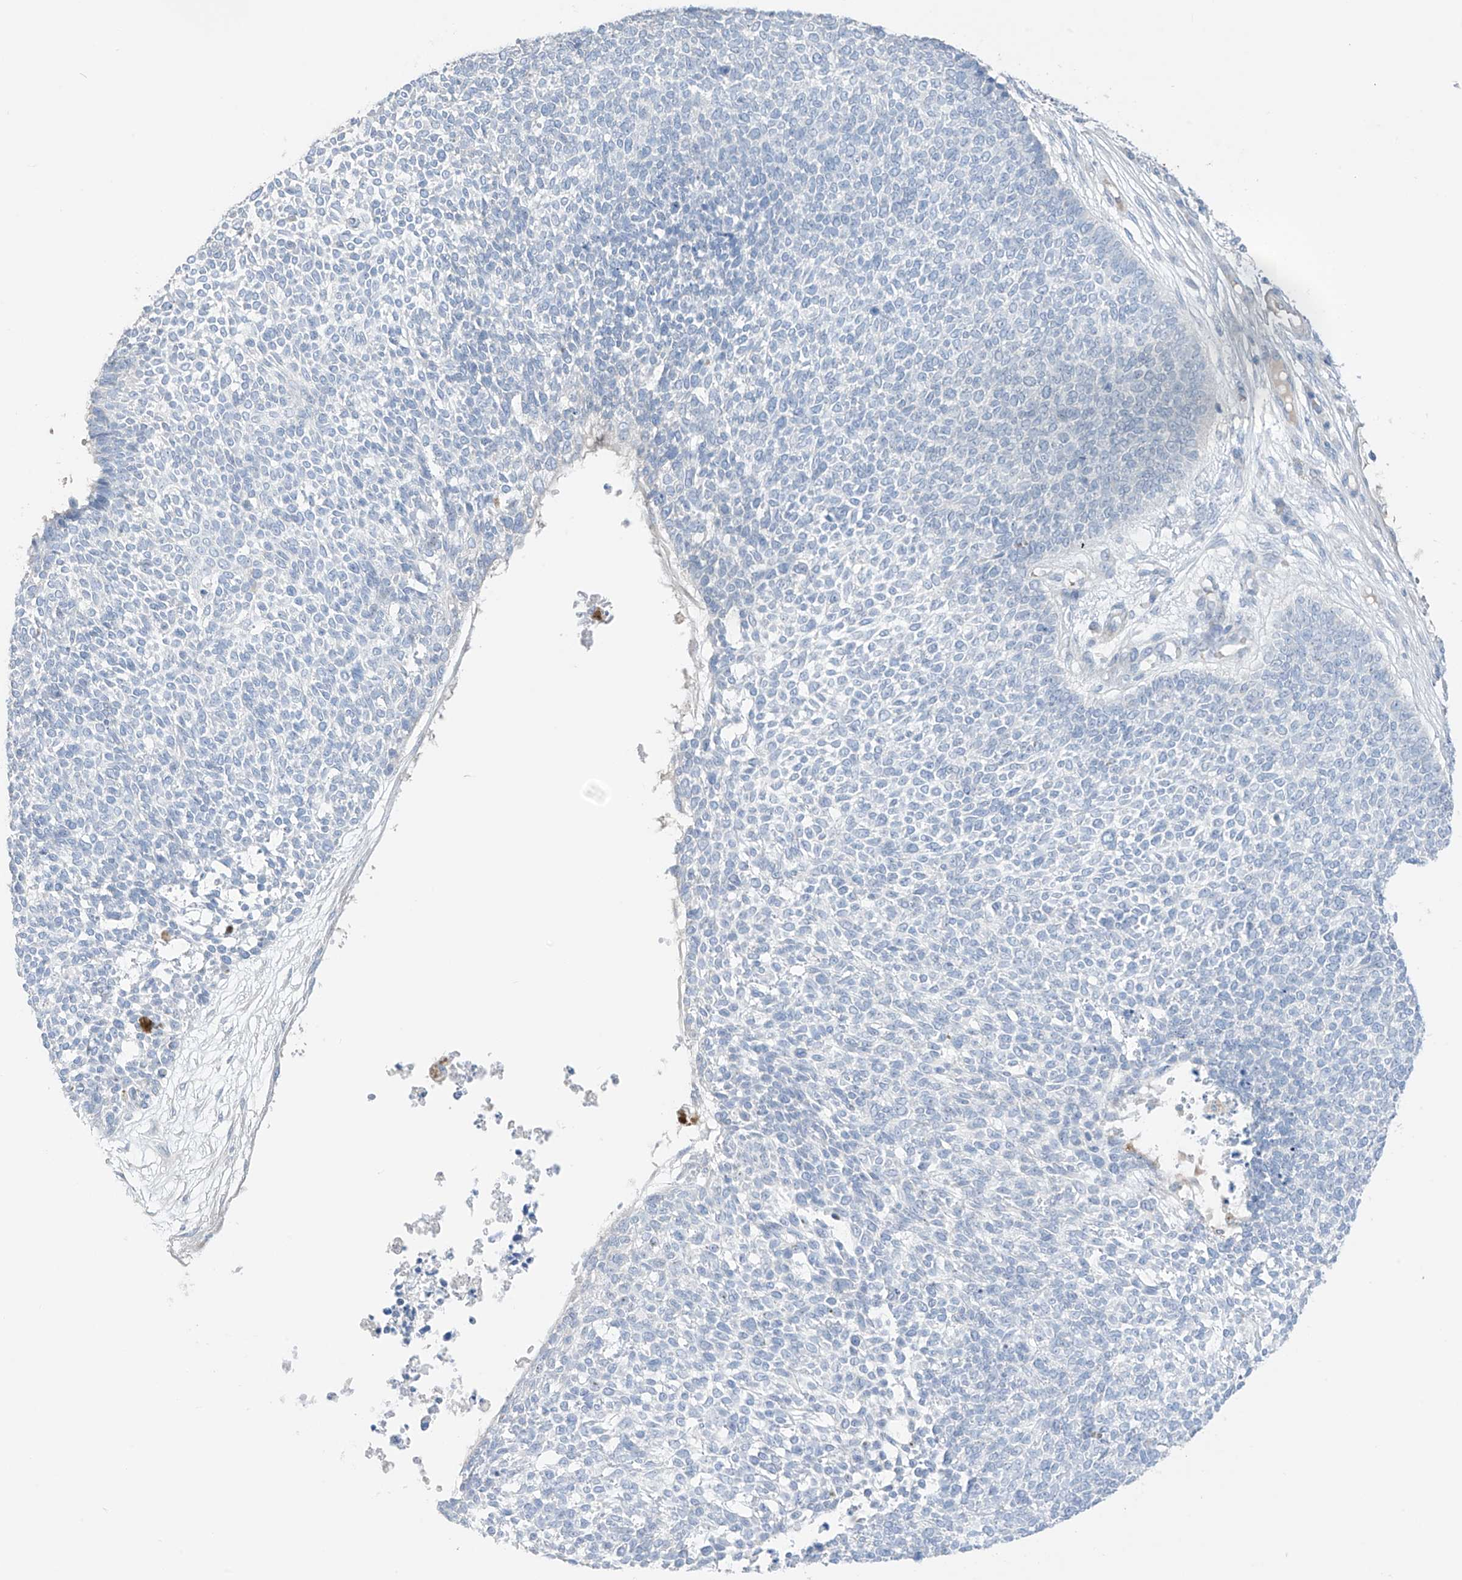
{"staining": {"intensity": "negative", "quantity": "none", "location": "none"}, "tissue": "skin cancer", "cell_type": "Tumor cells", "image_type": "cancer", "snomed": [{"axis": "morphology", "description": "Basal cell carcinoma"}, {"axis": "topography", "description": "Skin"}], "caption": "A photomicrograph of skin cancer (basal cell carcinoma) stained for a protein shows no brown staining in tumor cells. Nuclei are stained in blue.", "gene": "ASPRV1", "patient": {"sex": "female", "age": 84}}